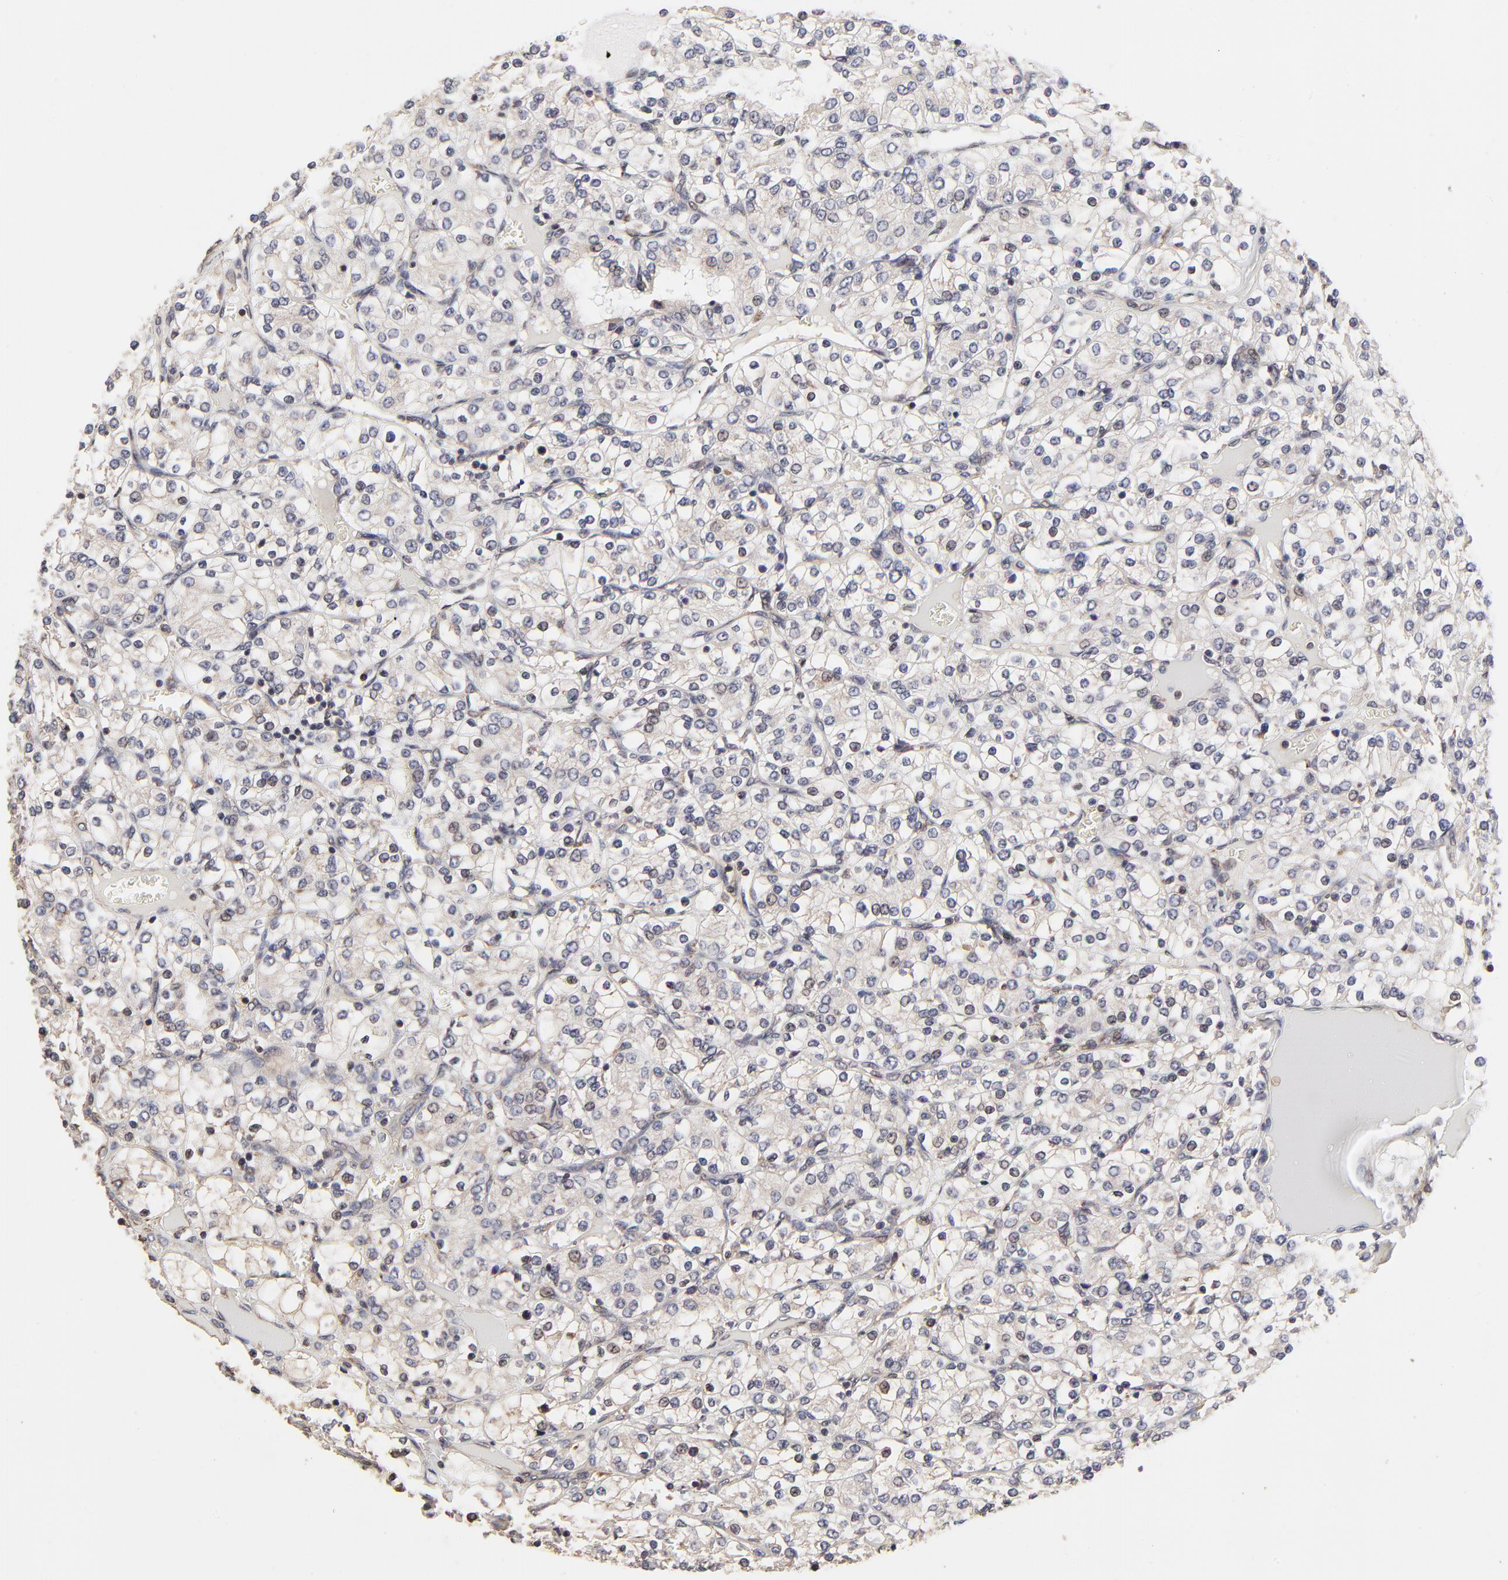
{"staining": {"intensity": "negative", "quantity": "none", "location": "none"}, "tissue": "renal cancer", "cell_type": "Tumor cells", "image_type": "cancer", "snomed": [{"axis": "morphology", "description": "Adenocarcinoma, NOS"}, {"axis": "topography", "description": "Kidney"}], "caption": "The micrograph reveals no significant staining in tumor cells of adenocarcinoma (renal). (DAB immunohistochemistry visualized using brightfield microscopy, high magnification).", "gene": "ELP2", "patient": {"sex": "female", "age": 62}}